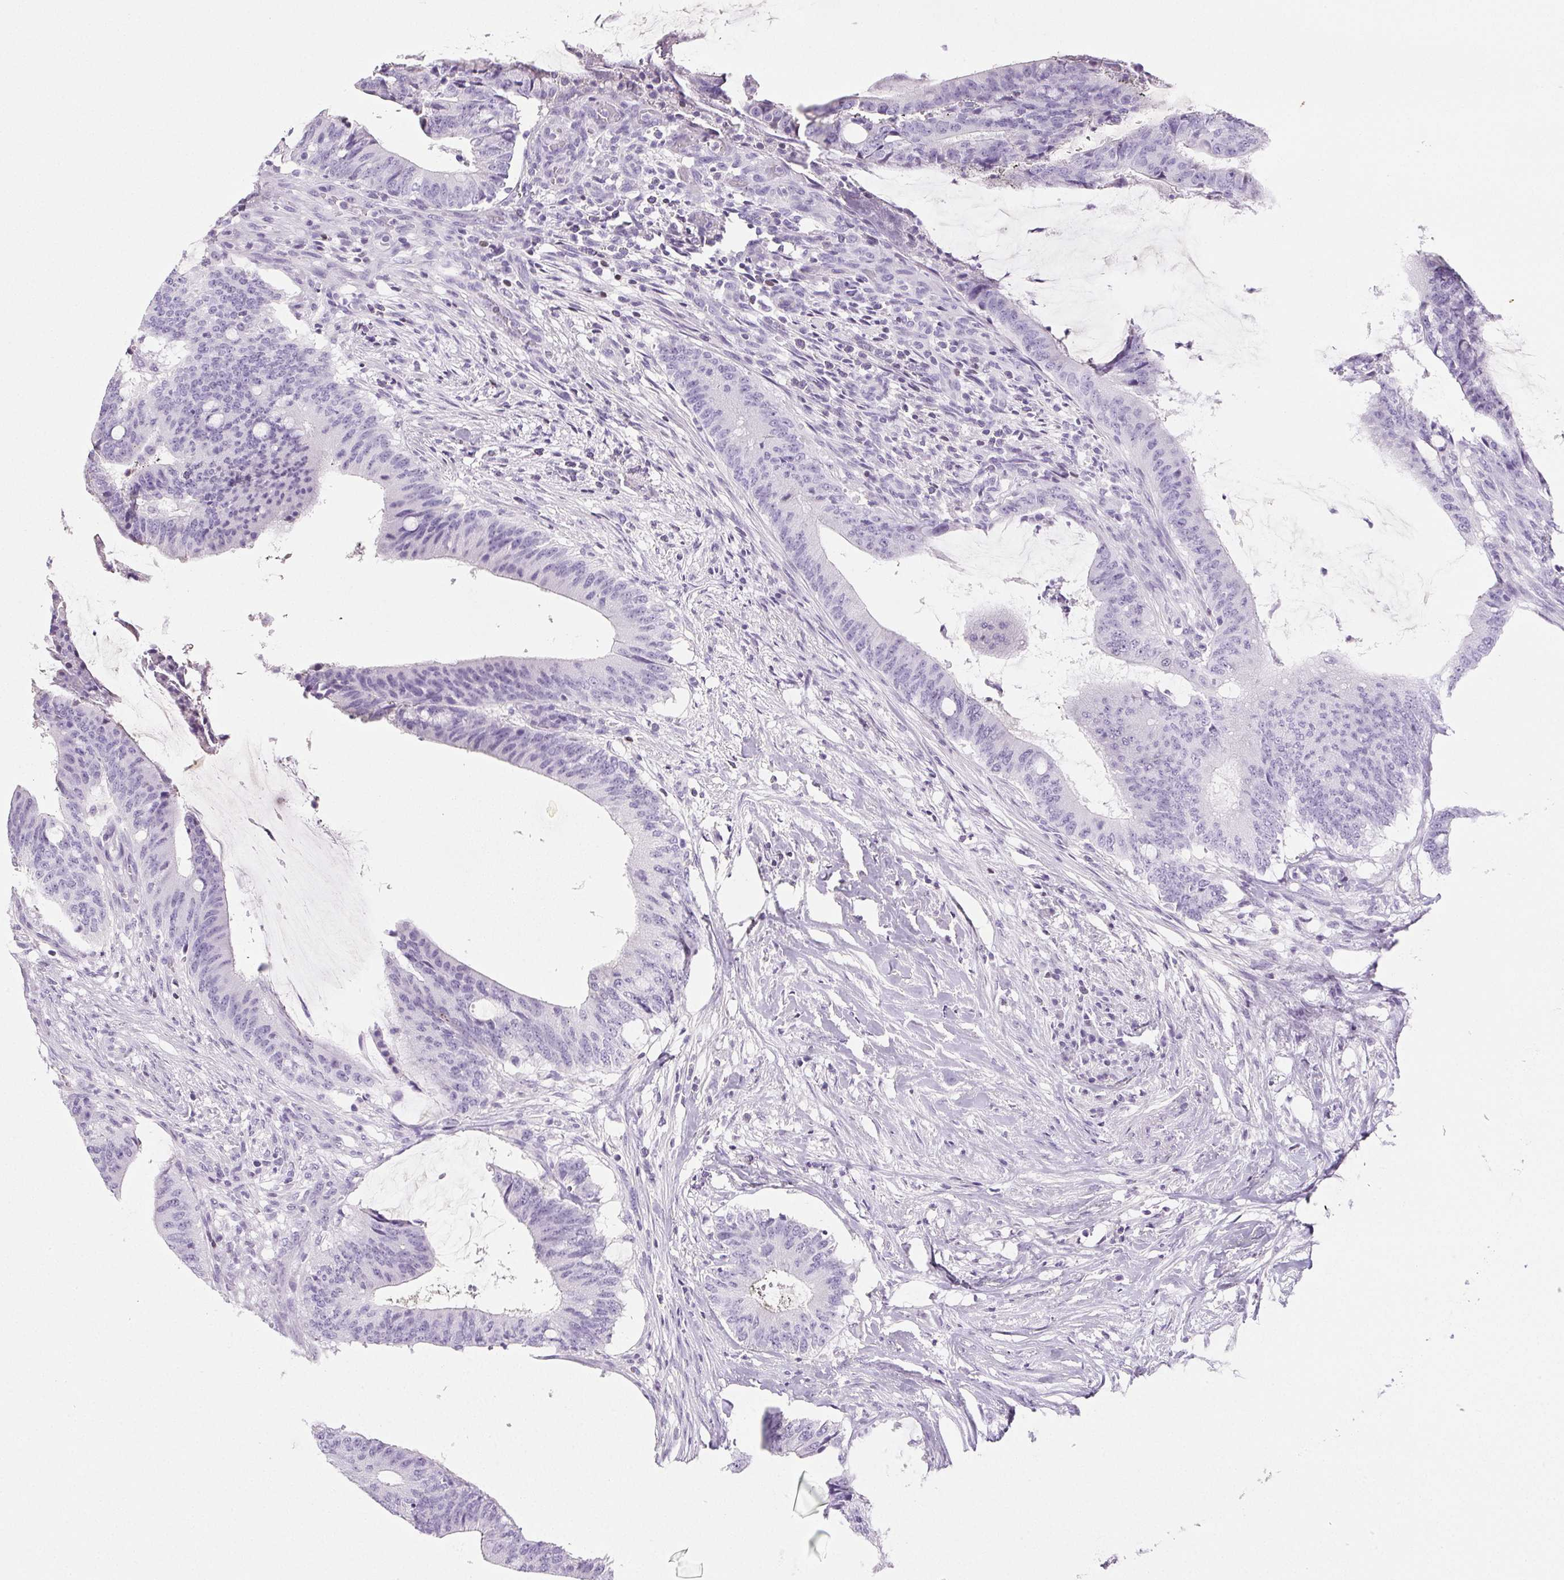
{"staining": {"intensity": "negative", "quantity": "none", "location": "none"}, "tissue": "colorectal cancer", "cell_type": "Tumor cells", "image_type": "cancer", "snomed": [{"axis": "morphology", "description": "Adenocarcinoma, NOS"}, {"axis": "topography", "description": "Colon"}], "caption": "Image shows no significant protein staining in tumor cells of colorectal cancer (adenocarcinoma).", "gene": "BEND2", "patient": {"sex": "female", "age": 43}}